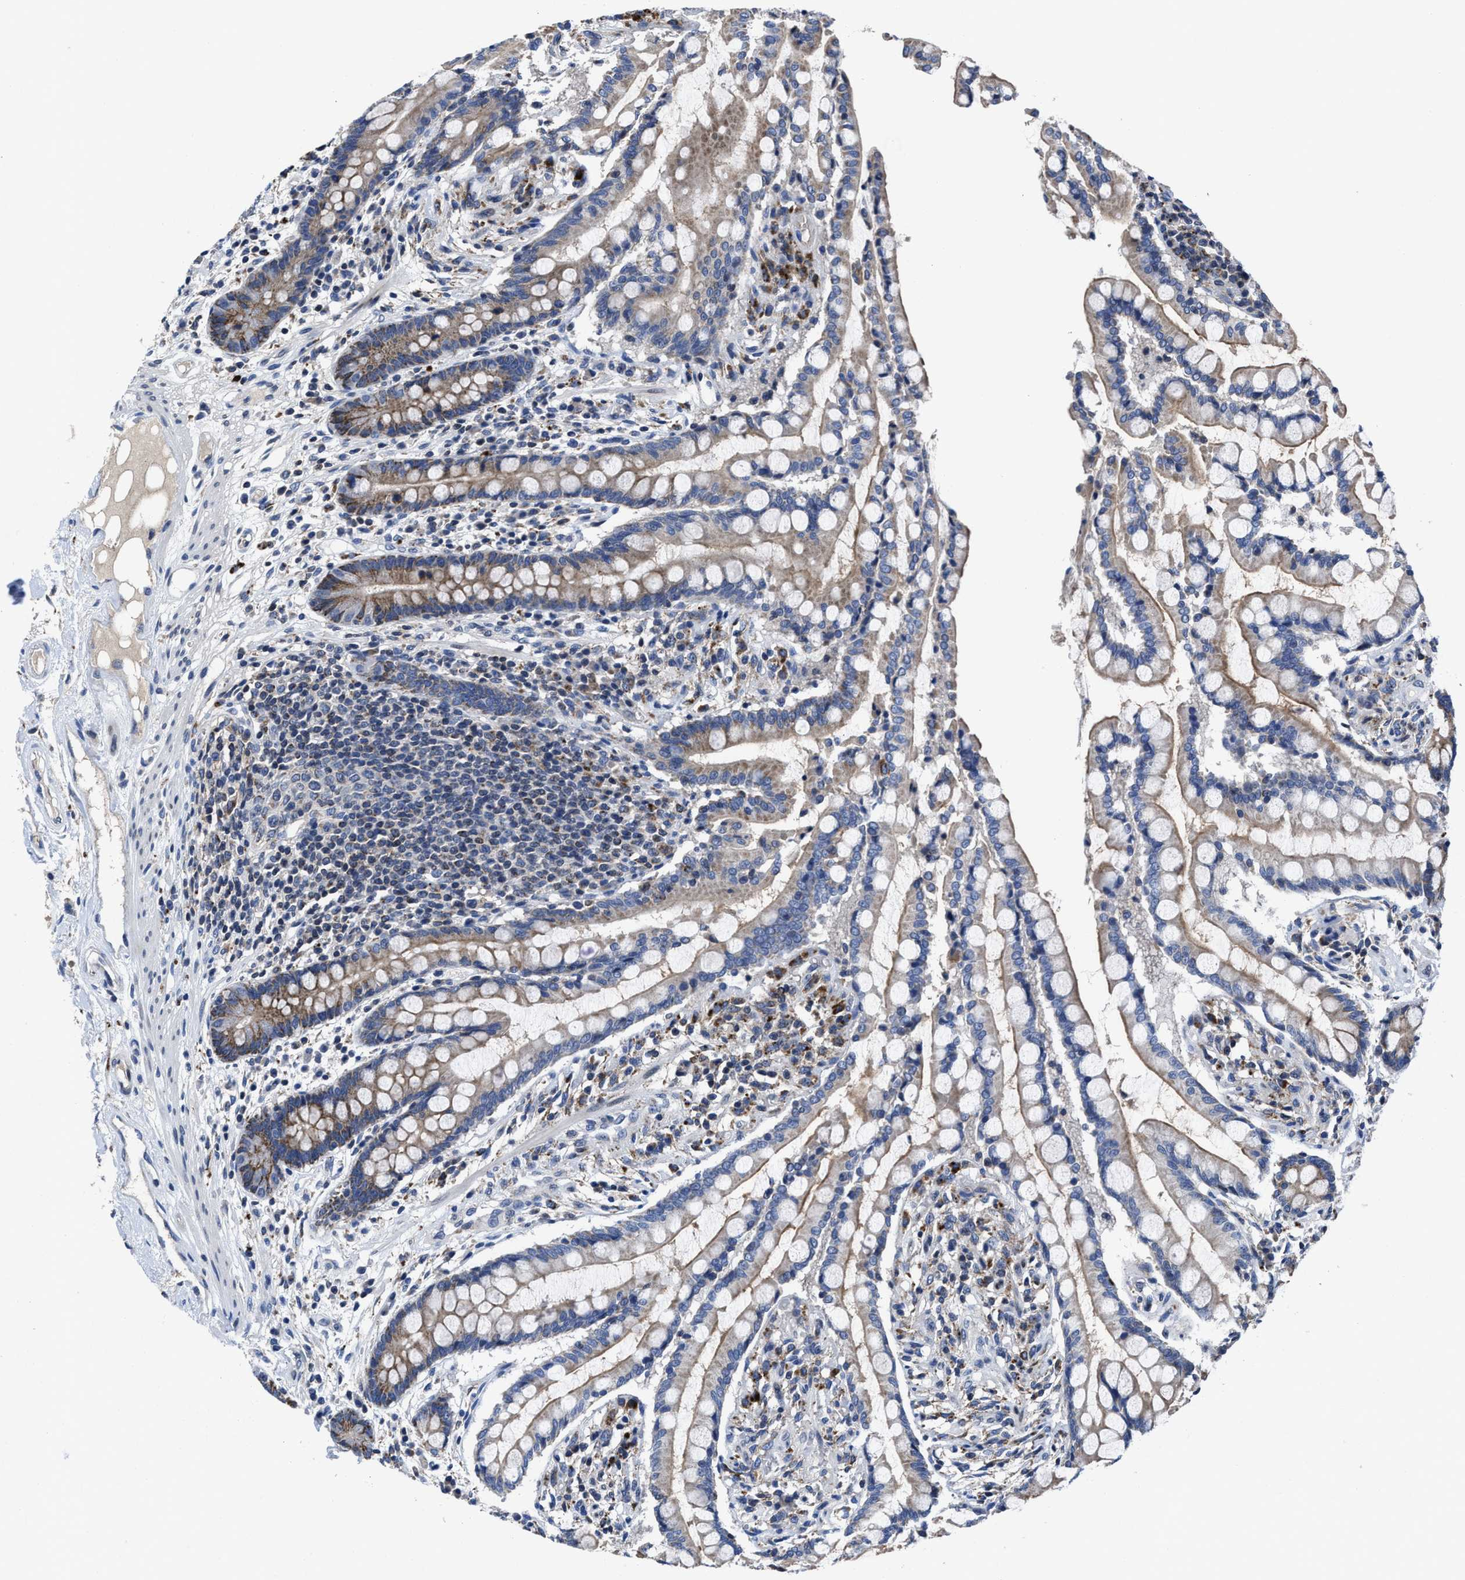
{"staining": {"intensity": "negative", "quantity": "none", "location": "none"}, "tissue": "colon", "cell_type": "Endothelial cells", "image_type": "normal", "snomed": [{"axis": "morphology", "description": "Normal tissue, NOS"}, {"axis": "topography", "description": "Colon"}], "caption": "DAB immunohistochemical staining of unremarkable colon reveals no significant staining in endothelial cells. (DAB IHC with hematoxylin counter stain).", "gene": "CACNA1D", "patient": {"sex": "male", "age": 73}}